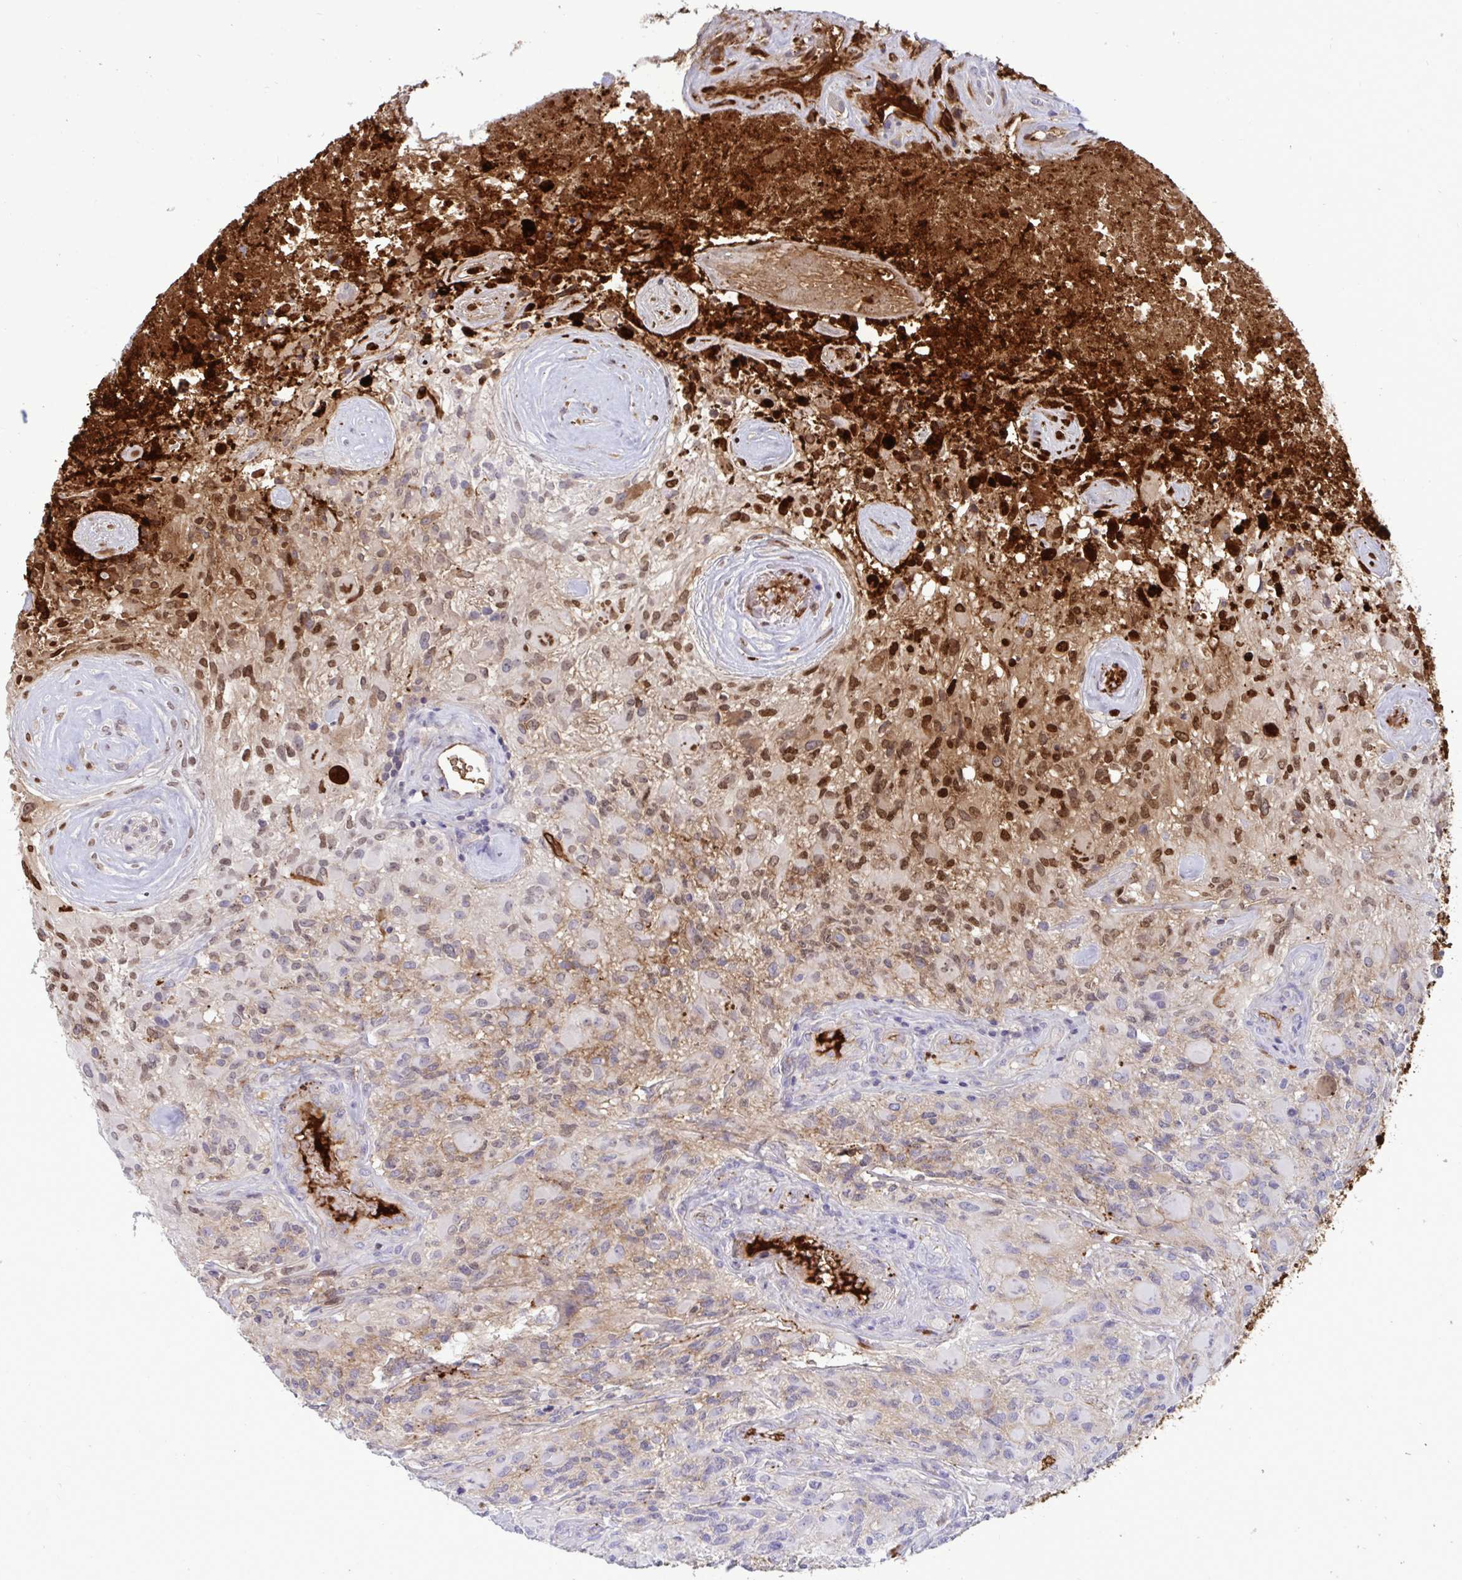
{"staining": {"intensity": "moderate", "quantity": "<25%", "location": "cytoplasmic/membranous"}, "tissue": "glioma", "cell_type": "Tumor cells", "image_type": "cancer", "snomed": [{"axis": "morphology", "description": "Glioma, malignant, High grade"}, {"axis": "topography", "description": "Brain"}], "caption": "Immunohistochemical staining of malignant glioma (high-grade) shows low levels of moderate cytoplasmic/membranous staining in about <25% of tumor cells. The staining is performed using DAB brown chromogen to label protein expression. The nuclei are counter-stained blue using hematoxylin.", "gene": "F2", "patient": {"sex": "female", "age": 65}}